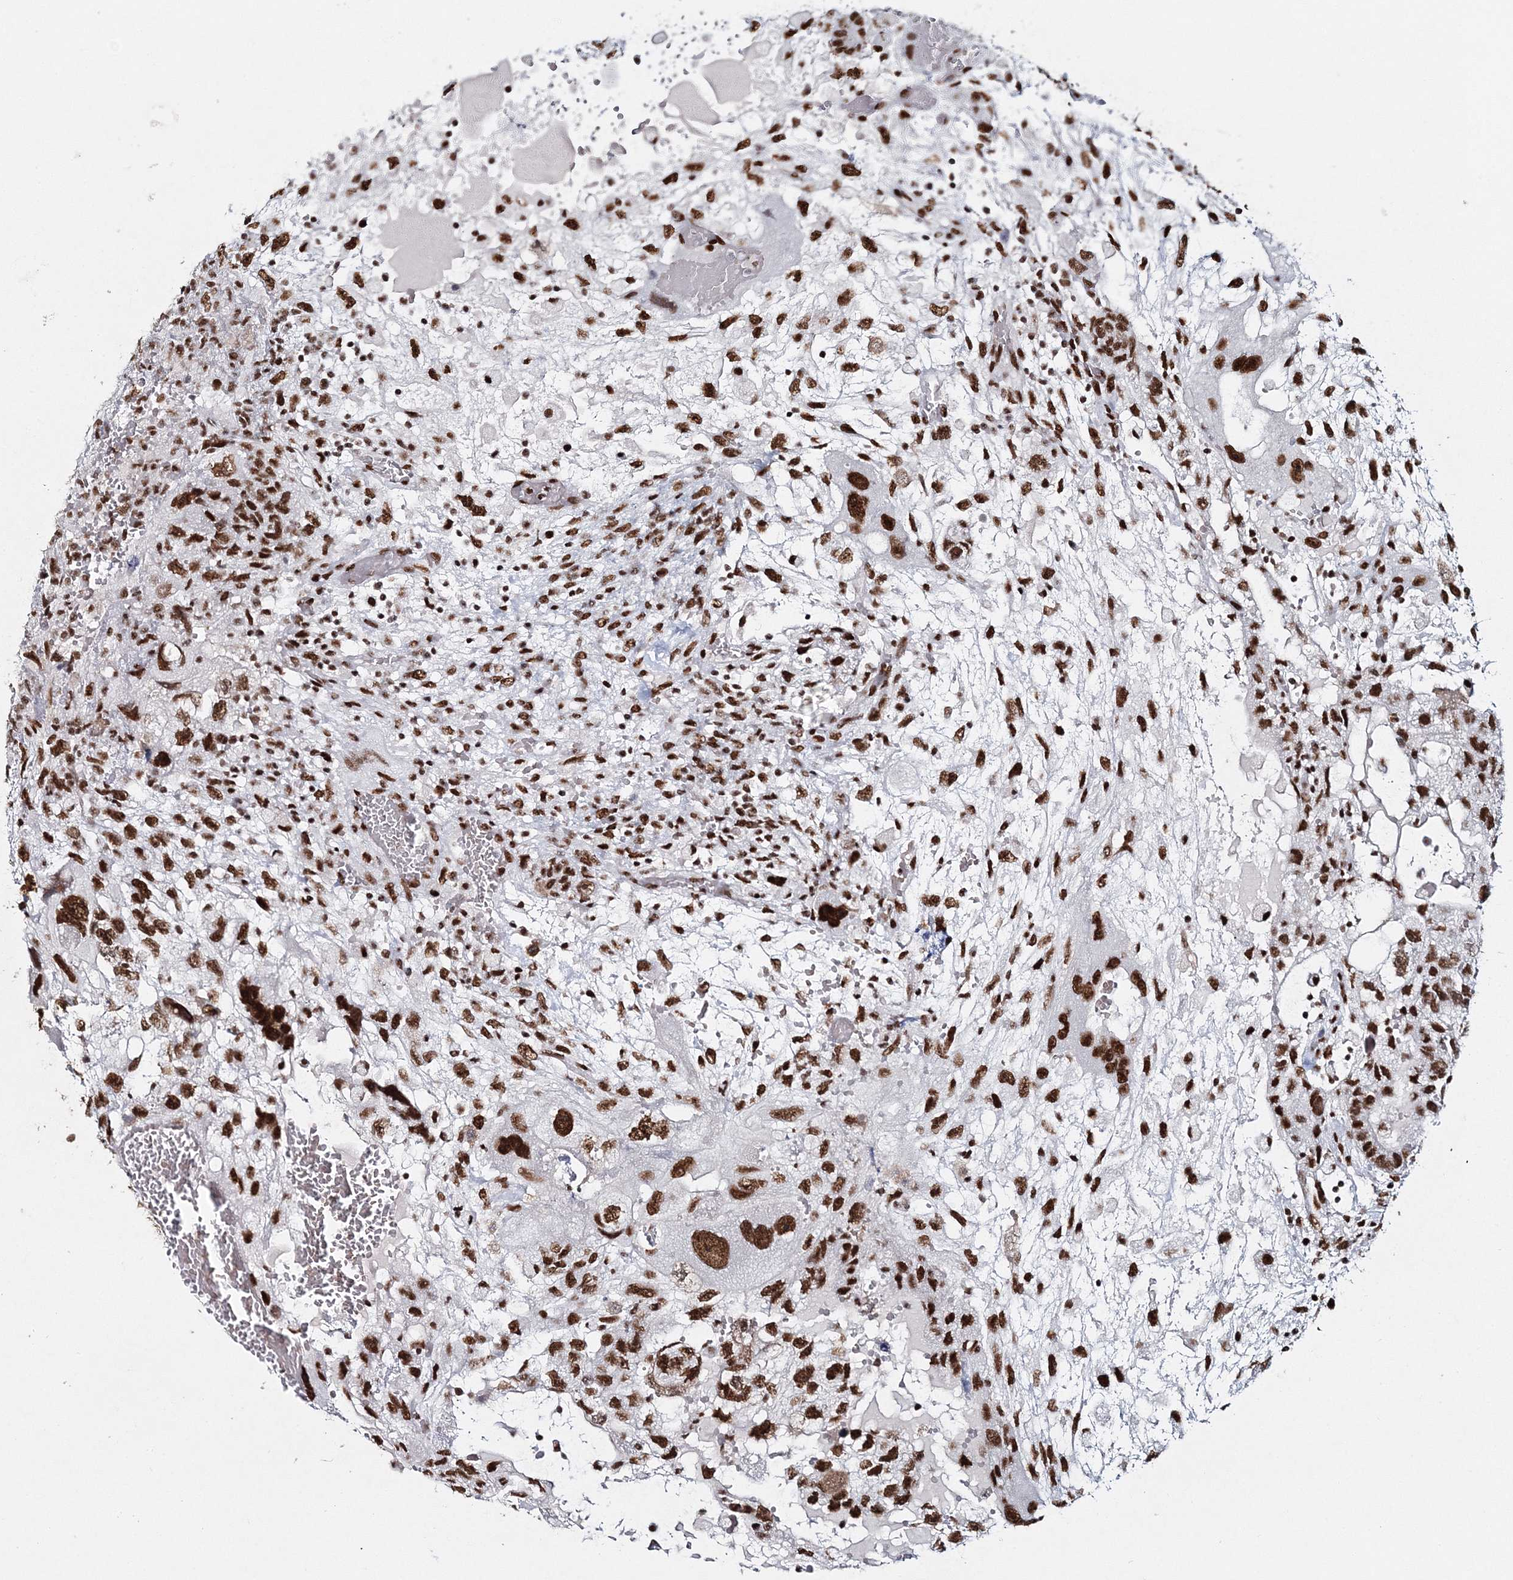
{"staining": {"intensity": "strong", "quantity": ">75%", "location": "nuclear"}, "tissue": "testis cancer", "cell_type": "Tumor cells", "image_type": "cancer", "snomed": [{"axis": "morphology", "description": "Carcinoma, Embryonal, NOS"}, {"axis": "topography", "description": "Testis"}], "caption": "Testis cancer was stained to show a protein in brown. There is high levels of strong nuclear expression in about >75% of tumor cells. Immunohistochemistry (ihc) stains the protein in brown and the nuclei are stained blue.", "gene": "QRICH1", "patient": {"sex": "male", "age": 36}}